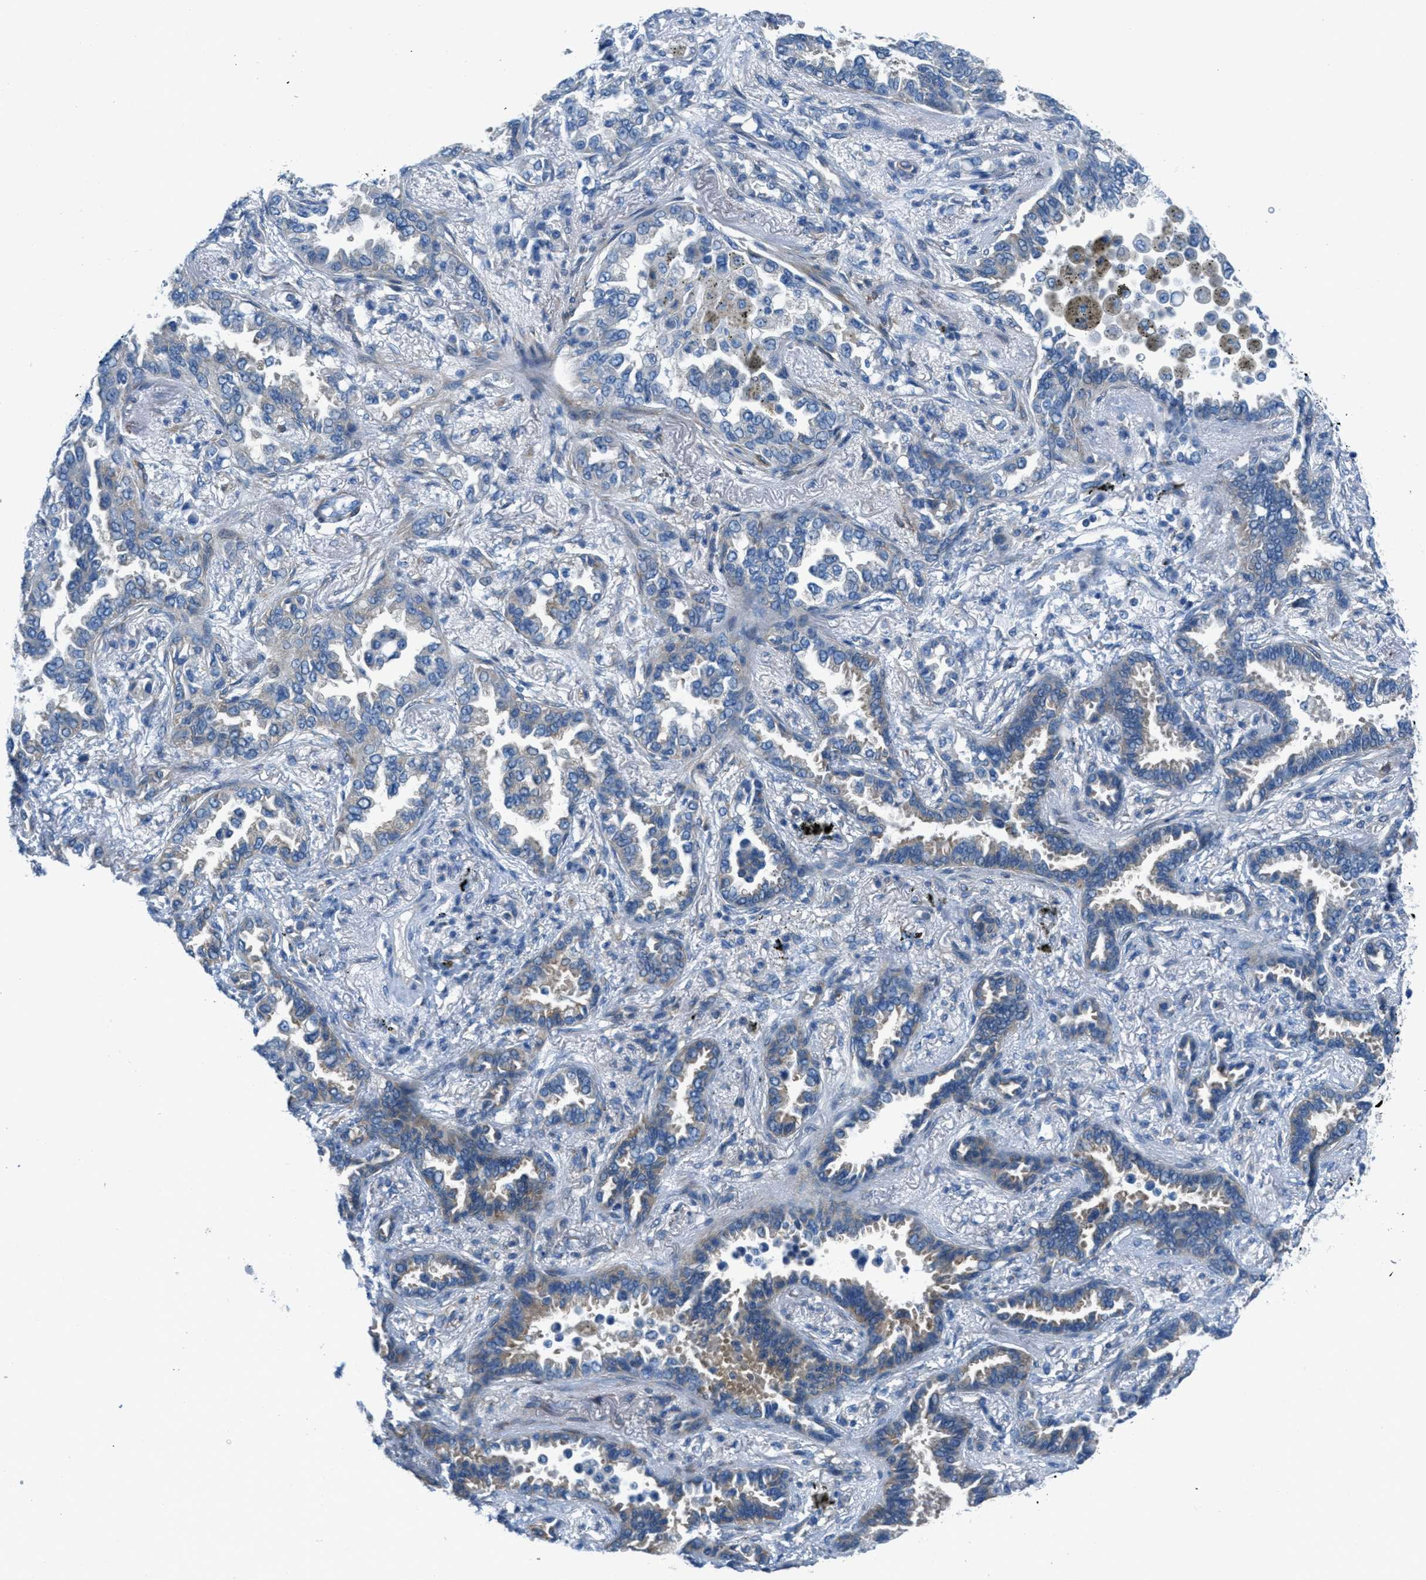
{"staining": {"intensity": "moderate", "quantity": "25%-75%", "location": "cytoplasmic/membranous"}, "tissue": "lung cancer", "cell_type": "Tumor cells", "image_type": "cancer", "snomed": [{"axis": "morphology", "description": "Adenocarcinoma, NOS"}, {"axis": "topography", "description": "Lung"}], "caption": "This photomicrograph displays lung cancer stained with immunohistochemistry (IHC) to label a protein in brown. The cytoplasmic/membranous of tumor cells show moderate positivity for the protein. Nuclei are counter-stained blue.", "gene": "MAPRE2", "patient": {"sex": "male", "age": 59}}